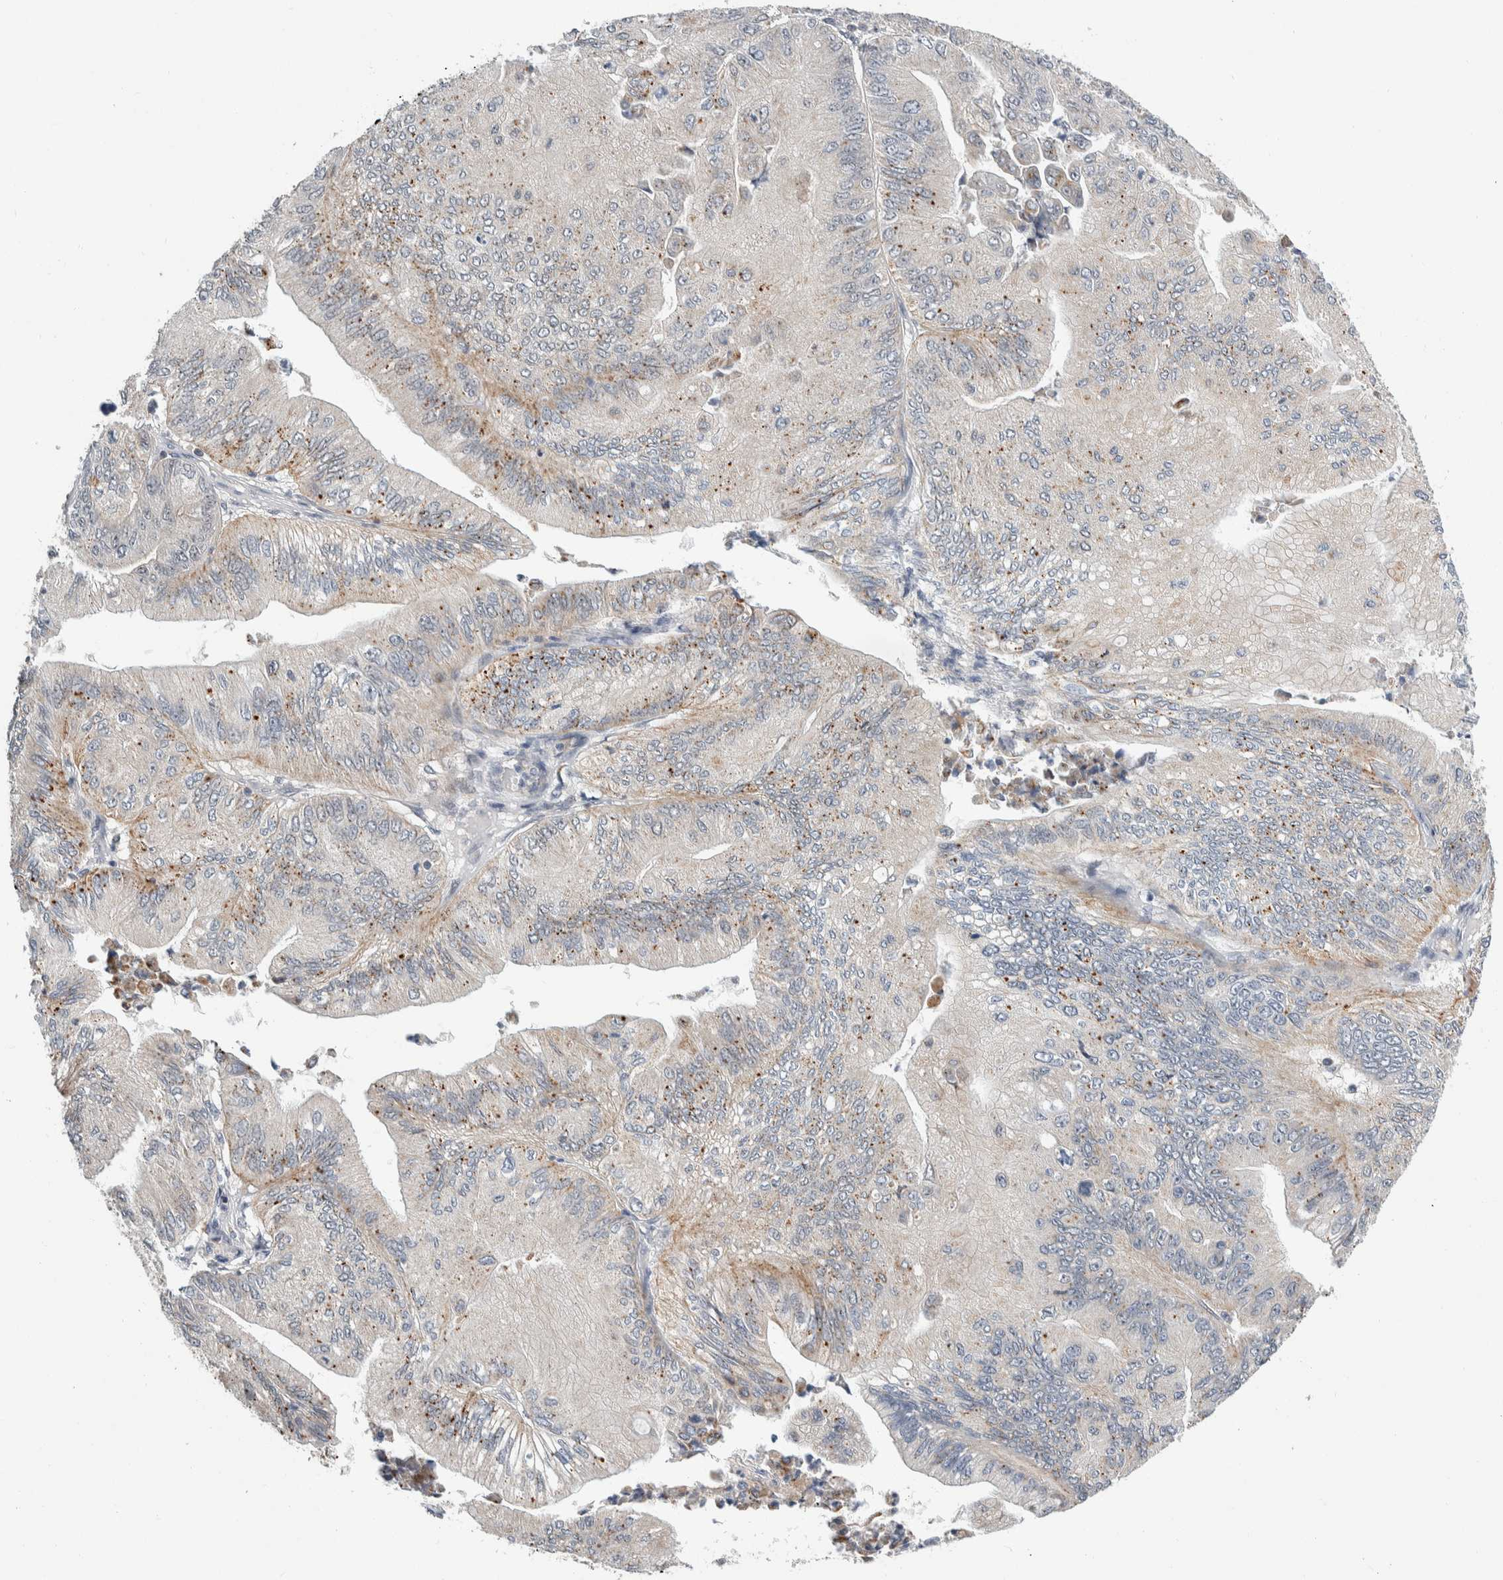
{"staining": {"intensity": "weak", "quantity": "25%-75%", "location": "cytoplasmic/membranous"}, "tissue": "ovarian cancer", "cell_type": "Tumor cells", "image_type": "cancer", "snomed": [{"axis": "morphology", "description": "Cystadenocarcinoma, mucinous, NOS"}, {"axis": "topography", "description": "Ovary"}], "caption": "The image exhibits staining of ovarian cancer, revealing weak cytoplasmic/membranous protein expression (brown color) within tumor cells.", "gene": "SHPK", "patient": {"sex": "female", "age": 61}}